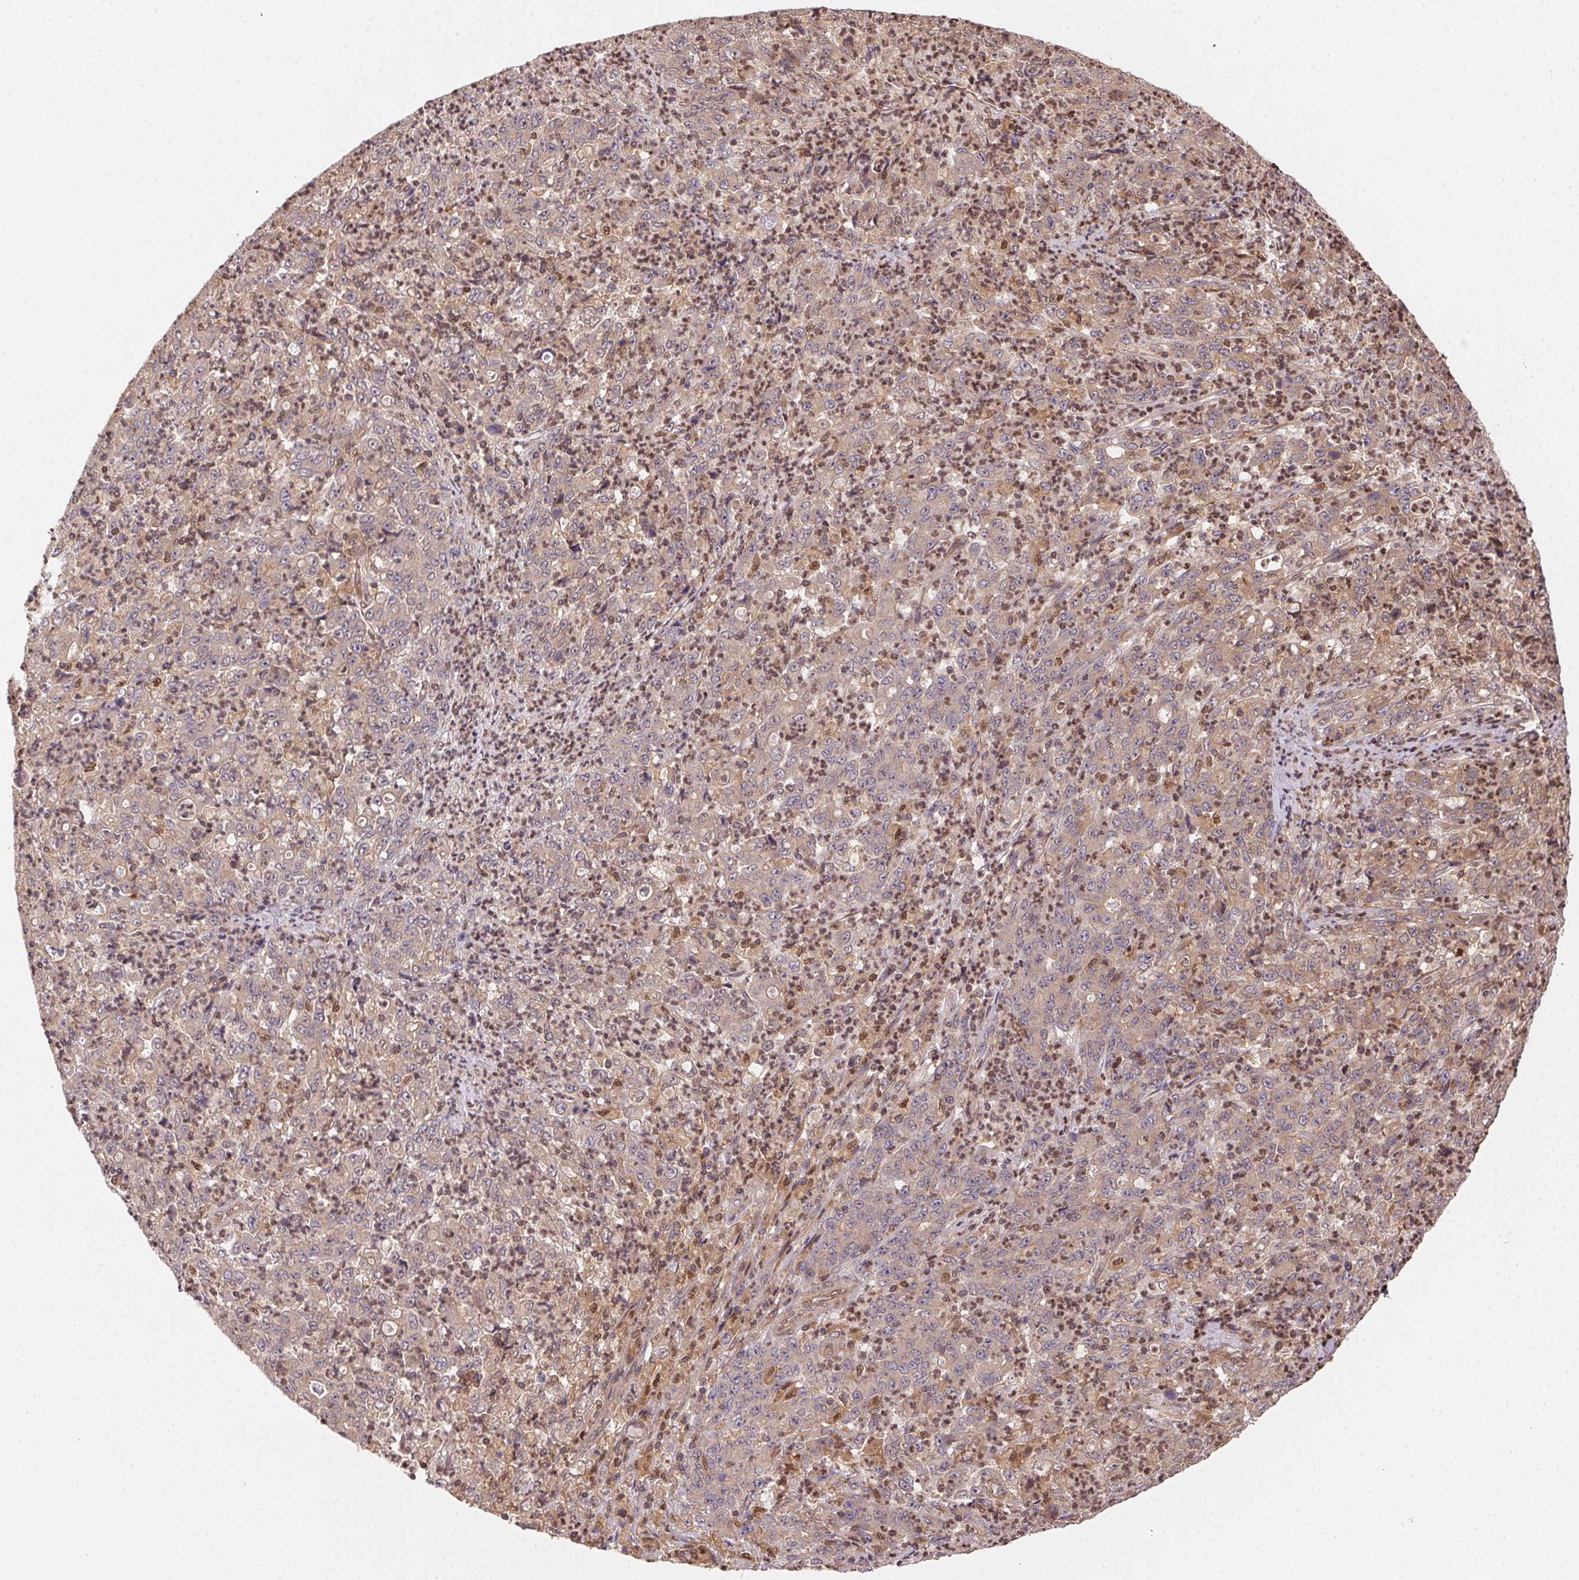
{"staining": {"intensity": "weak", "quantity": "<25%", "location": "cytoplasmic/membranous"}, "tissue": "stomach cancer", "cell_type": "Tumor cells", "image_type": "cancer", "snomed": [{"axis": "morphology", "description": "Adenocarcinoma, NOS"}, {"axis": "topography", "description": "Stomach, lower"}], "caption": "A micrograph of stomach cancer stained for a protein exhibits no brown staining in tumor cells.", "gene": "MEX3D", "patient": {"sex": "female", "age": 71}}